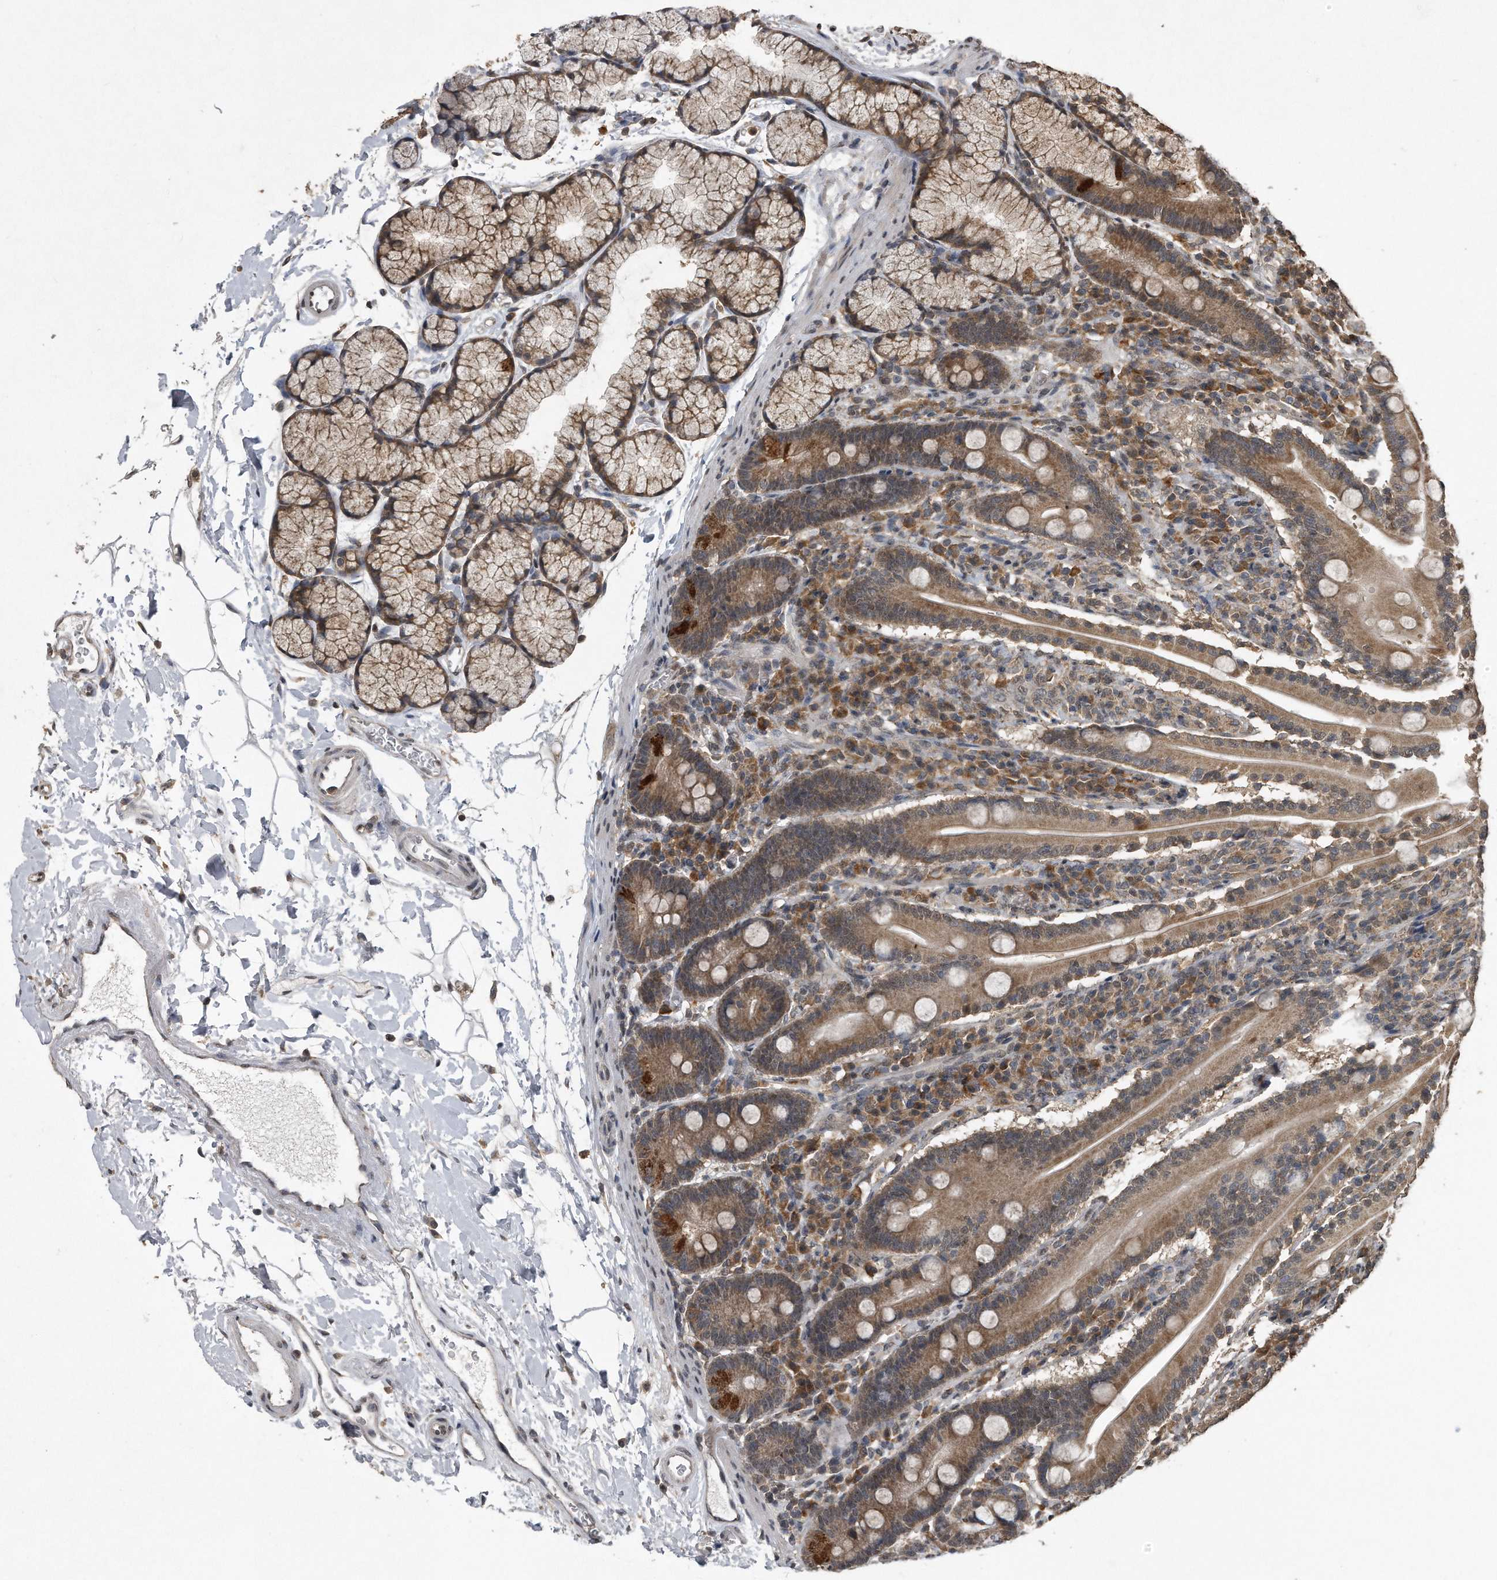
{"staining": {"intensity": "moderate", "quantity": ">75%", "location": "cytoplasmic/membranous"}, "tissue": "duodenum", "cell_type": "Glandular cells", "image_type": "normal", "snomed": [{"axis": "morphology", "description": "Normal tissue, NOS"}, {"axis": "topography", "description": "Duodenum"}], "caption": "Protein expression analysis of normal duodenum reveals moderate cytoplasmic/membranous expression in approximately >75% of glandular cells. Using DAB (brown) and hematoxylin (blue) stains, captured at high magnification using brightfield microscopy.", "gene": "CRYZL1", "patient": {"sex": "male", "age": 35}}